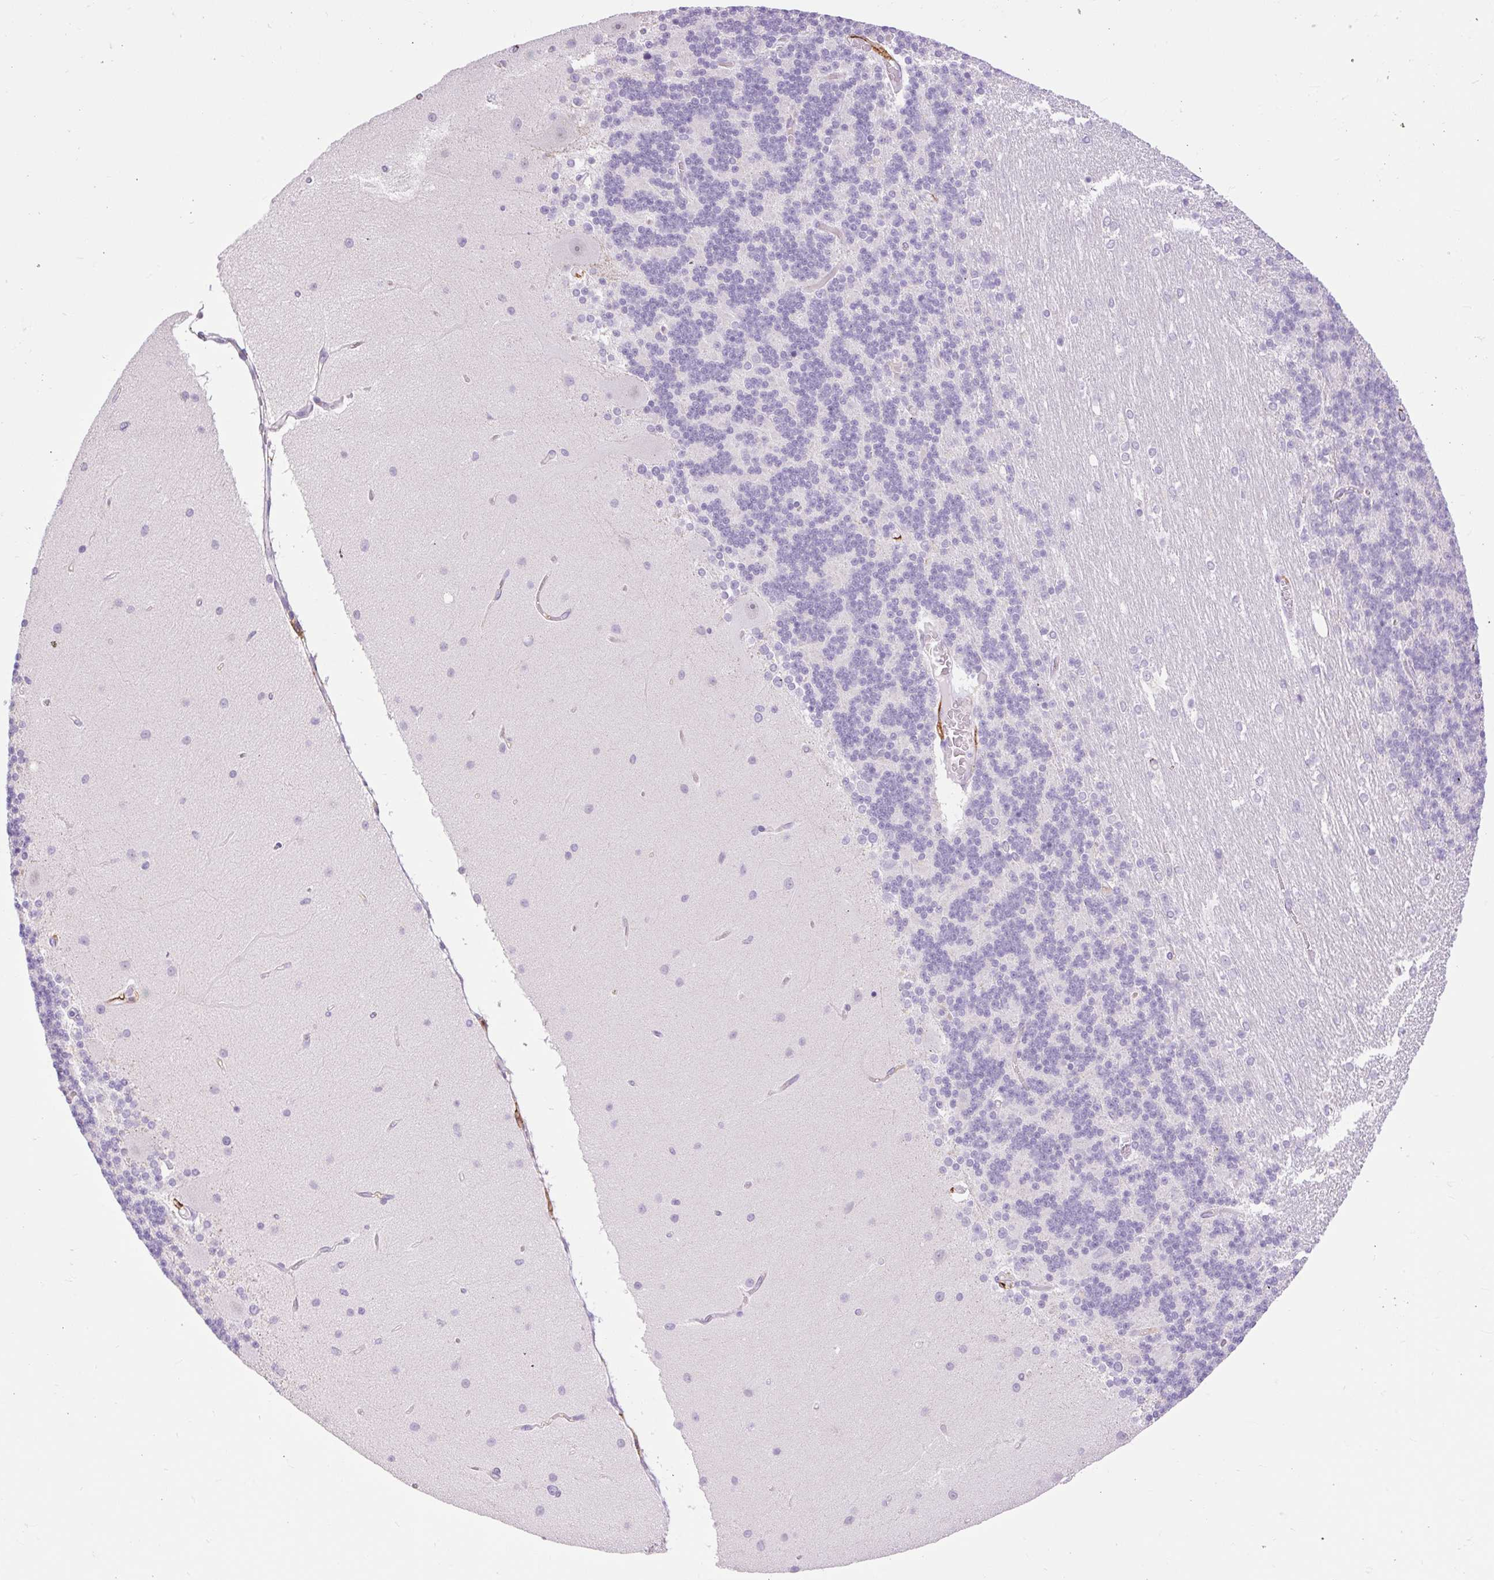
{"staining": {"intensity": "negative", "quantity": "none", "location": "none"}, "tissue": "cerebellum", "cell_type": "Cells in granular layer", "image_type": "normal", "snomed": [{"axis": "morphology", "description": "Normal tissue, NOS"}, {"axis": "topography", "description": "Cerebellum"}], "caption": "IHC photomicrograph of unremarkable cerebellum: human cerebellum stained with DAB (3,3'-diaminobenzidine) shows no significant protein staining in cells in granular layer. The staining was performed using DAB to visualize the protein expression in brown, while the nuclei were stained in blue with hematoxylin (Magnification: 20x).", "gene": "SIGLEC1", "patient": {"sex": "female", "age": 54}}